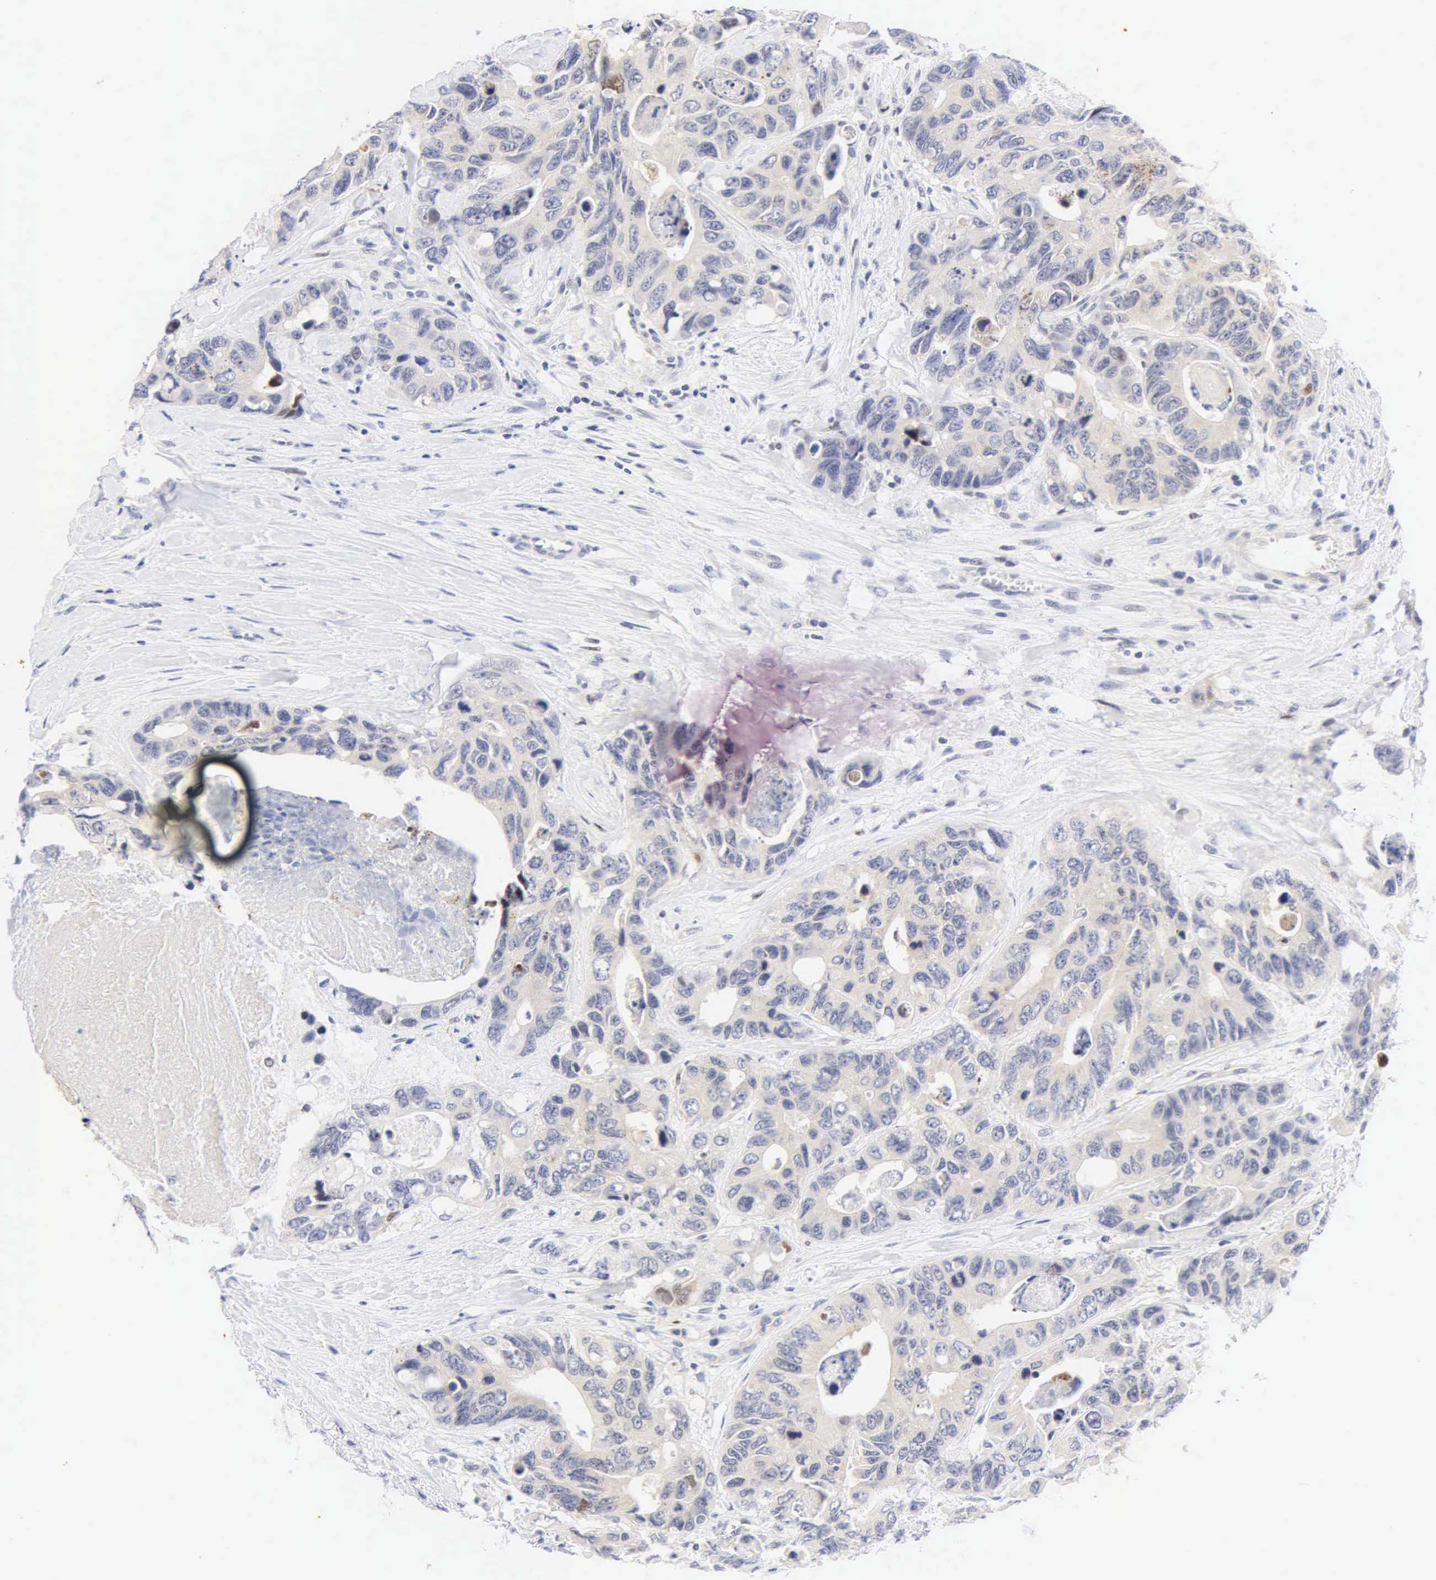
{"staining": {"intensity": "negative", "quantity": "none", "location": "none"}, "tissue": "colorectal cancer", "cell_type": "Tumor cells", "image_type": "cancer", "snomed": [{"axis": "morphology", "description": "Adenocarcinoma, NOS"}, {"axis": "topography", "description": "Colon"}], "caption": "A histopathology image of human colorectal adenocarcinoma is negative for staining in tumor cells.", "gene": "PGR", "patient": {"sex": "female", "age": 86}}